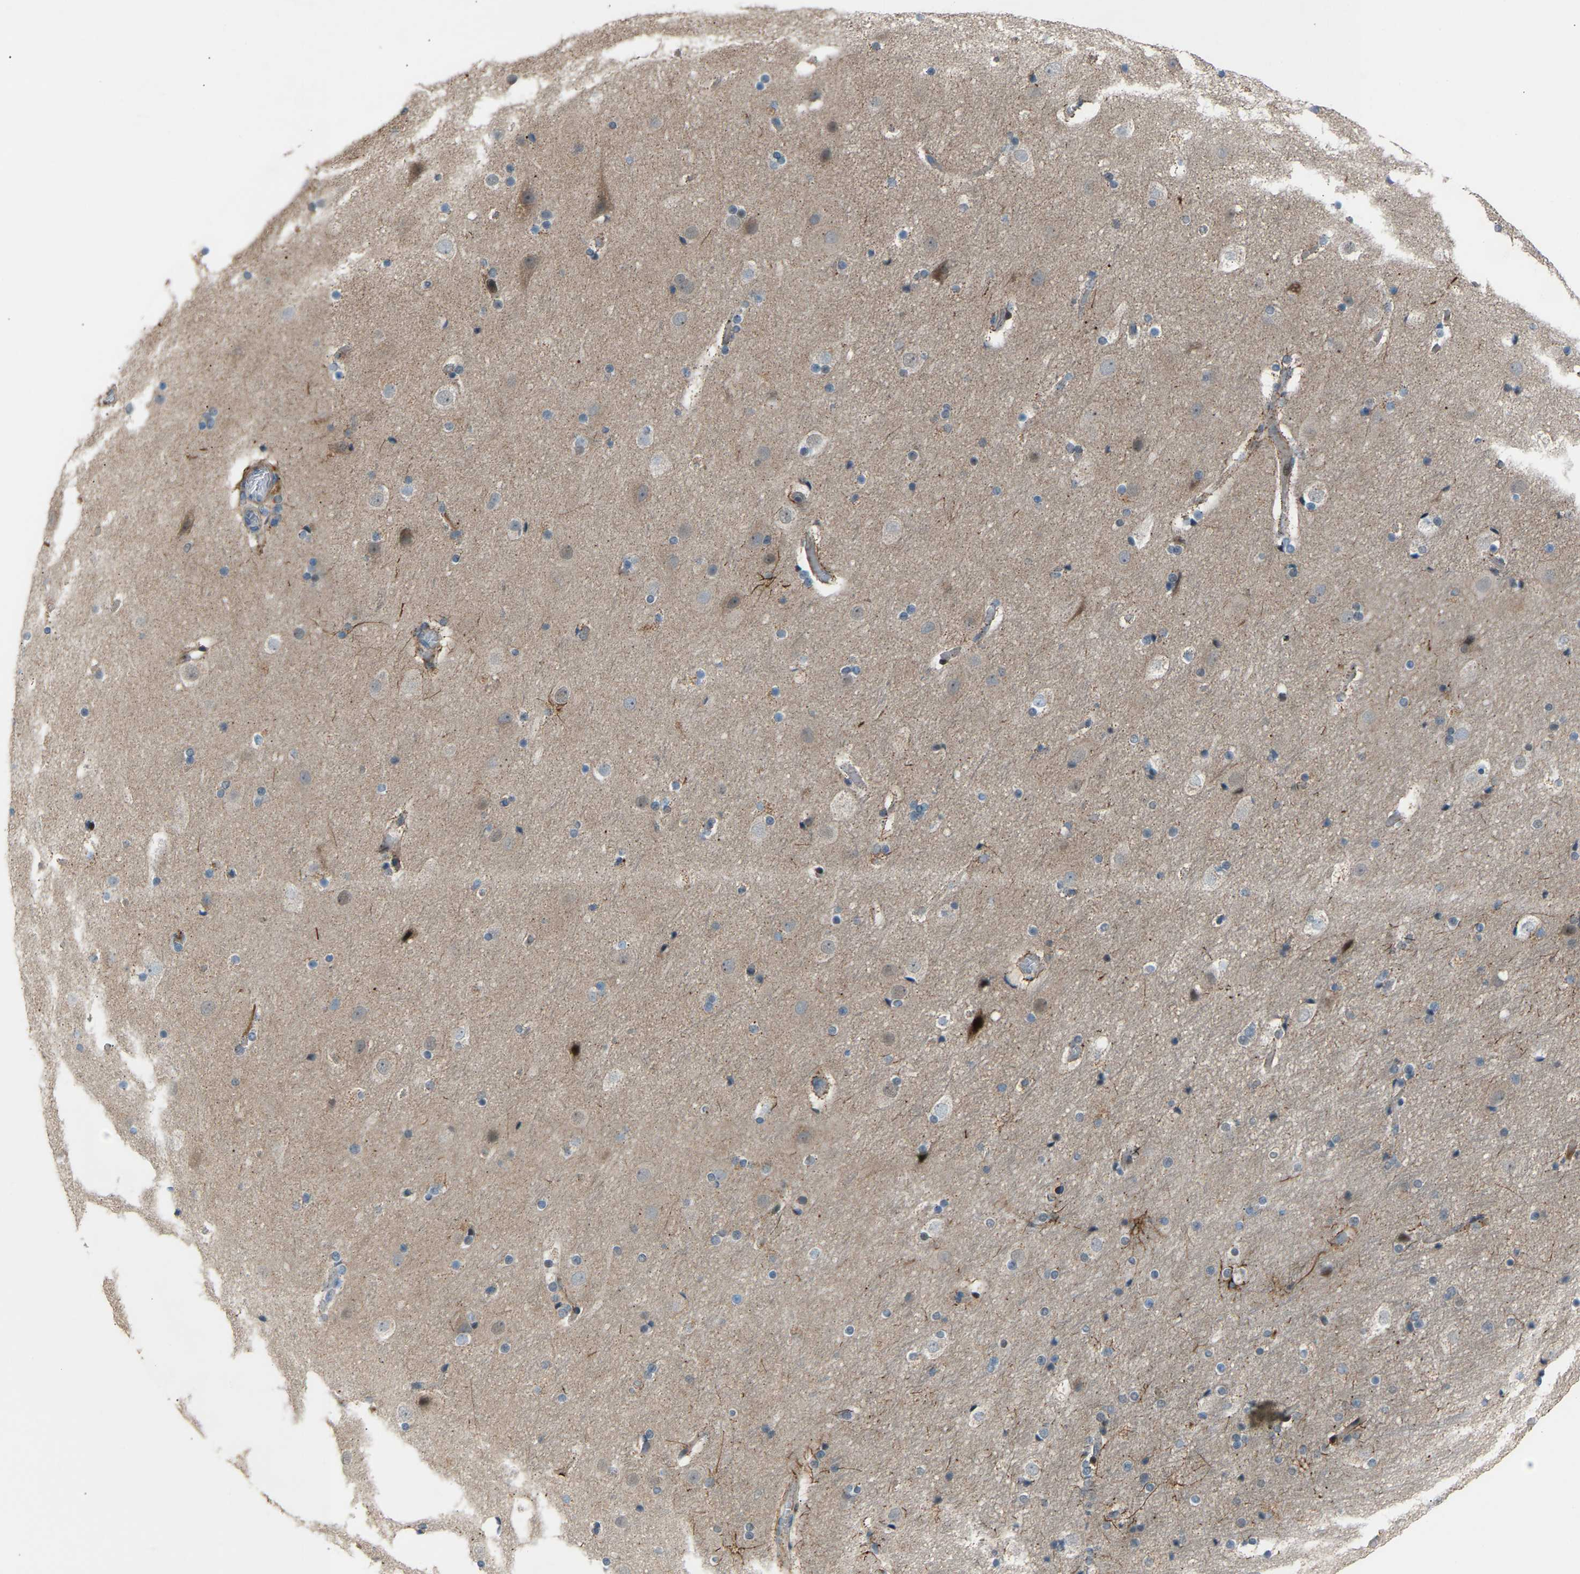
{"staining": {"intensity": "weak", "quantity": ">75%", "location": "cytoplasmic/membranous"}, "tissue": "cerebral cortex", "cell_type": "Endothelial cells", "image_type": "normal", "snomed": [{"axis": "morphology", "description": "Normal tissue, NOS"}, {"axis": "topography", "description": "Cerebral cortex"}], "caption": "Immunohistochemical staining of benign cerebral cortex displays weak cytoplasmic/membranous protein expression in approximately >75% of endothelial cells.", "gene": "VPS41", "patient": {"sex": "male", "age": 57}}